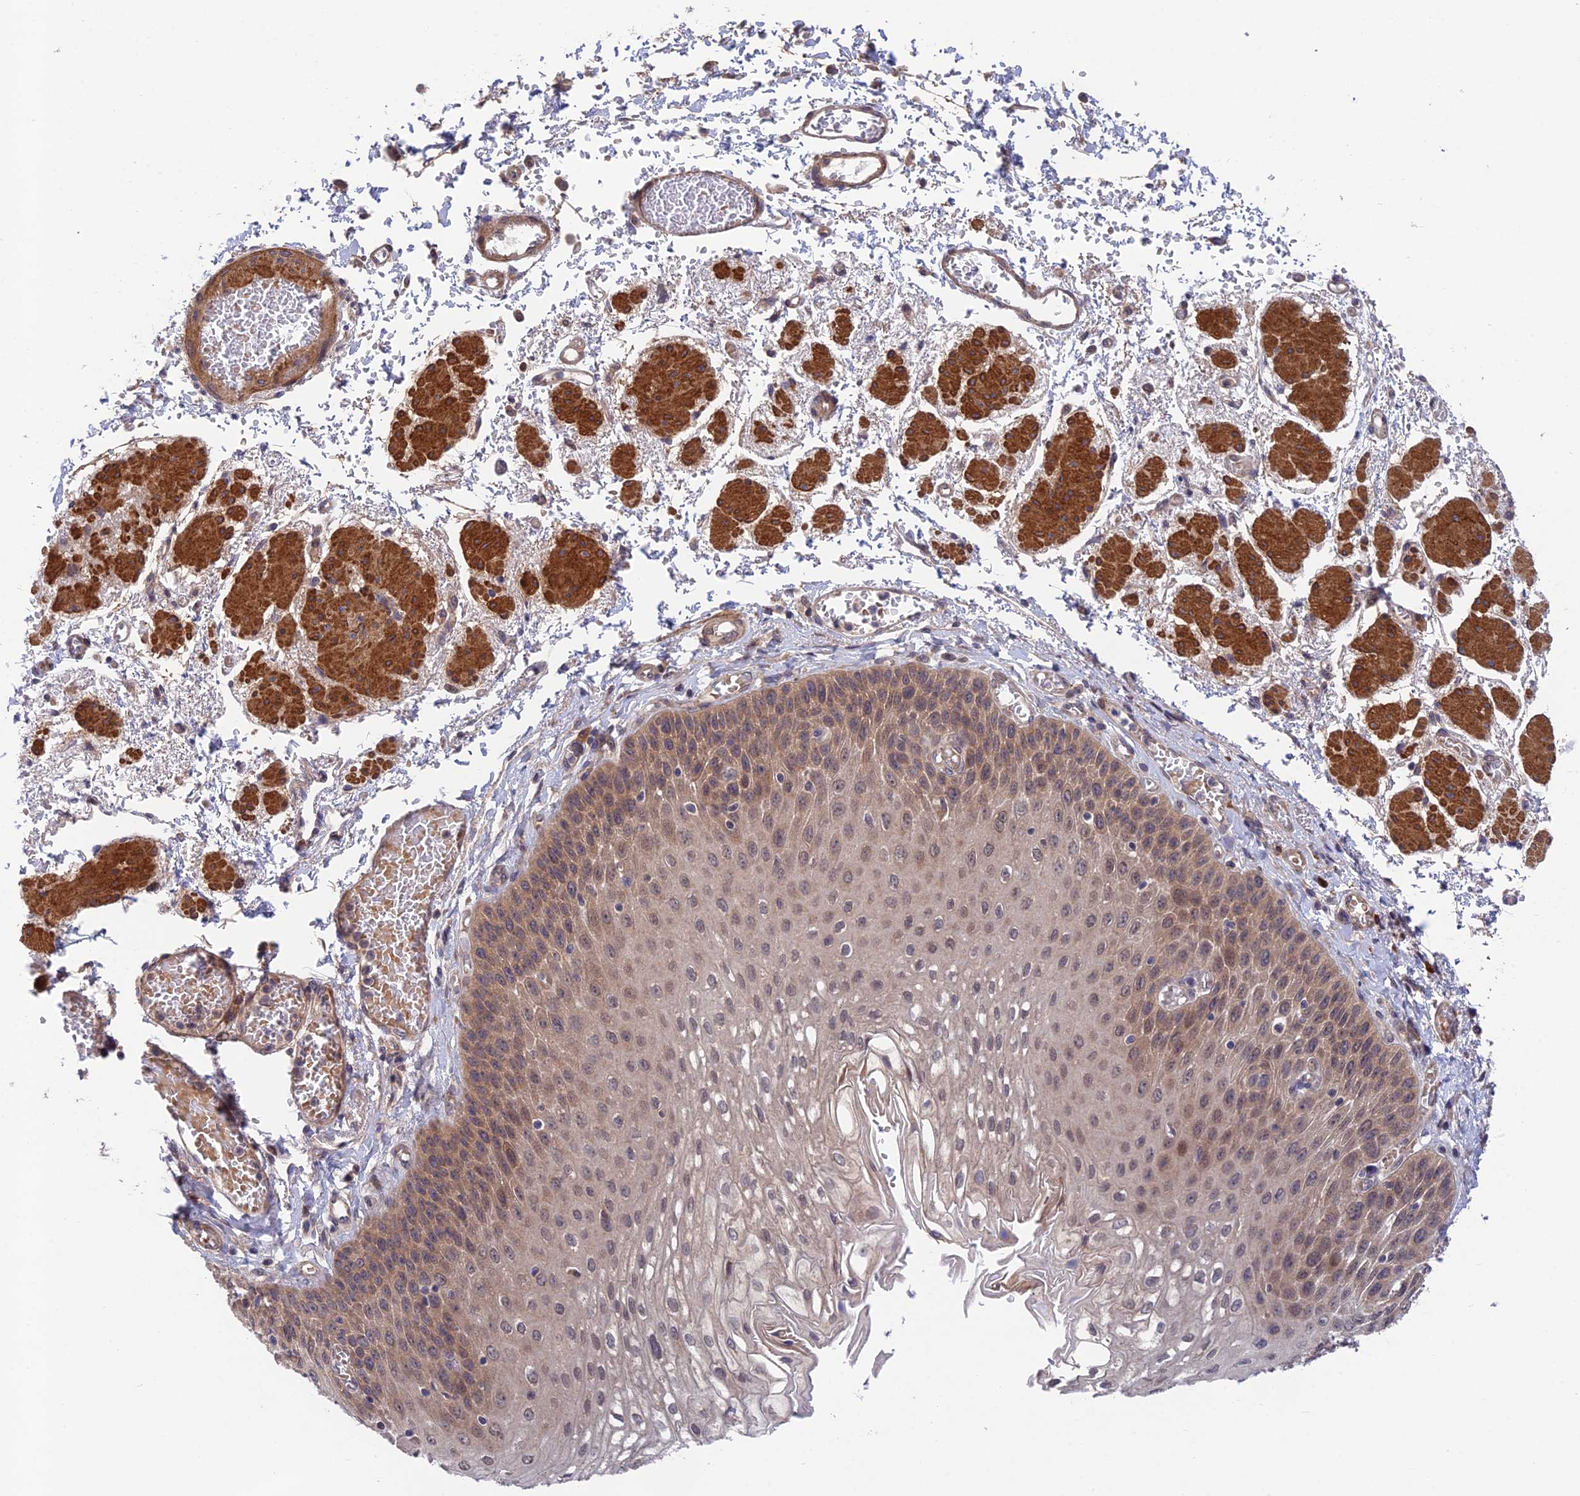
{"staining": {"intensity": "moderate", "quantity": ">75%", "location": "cytoplasmic/membranous"}, "tissue": "esophagus", "cell_type": "Squamous epithelial cells", "image_type": "normal", "snomed": [{"axis": "morphology", "description": "Normal tissue, NOS"}, {"axis": "topography", "description": "Esophagus"}], "caption": "This histopathology image displays benign esophagus stained with immunohistochemistry to label a protein in brown. The cytoplasmic/membranous of squamous epithelial cells show moderate positivity for the protein. Nuclei are counter-stained blue.", "gene": "UROS", "patient": {"sex": "male", "age": 81}}